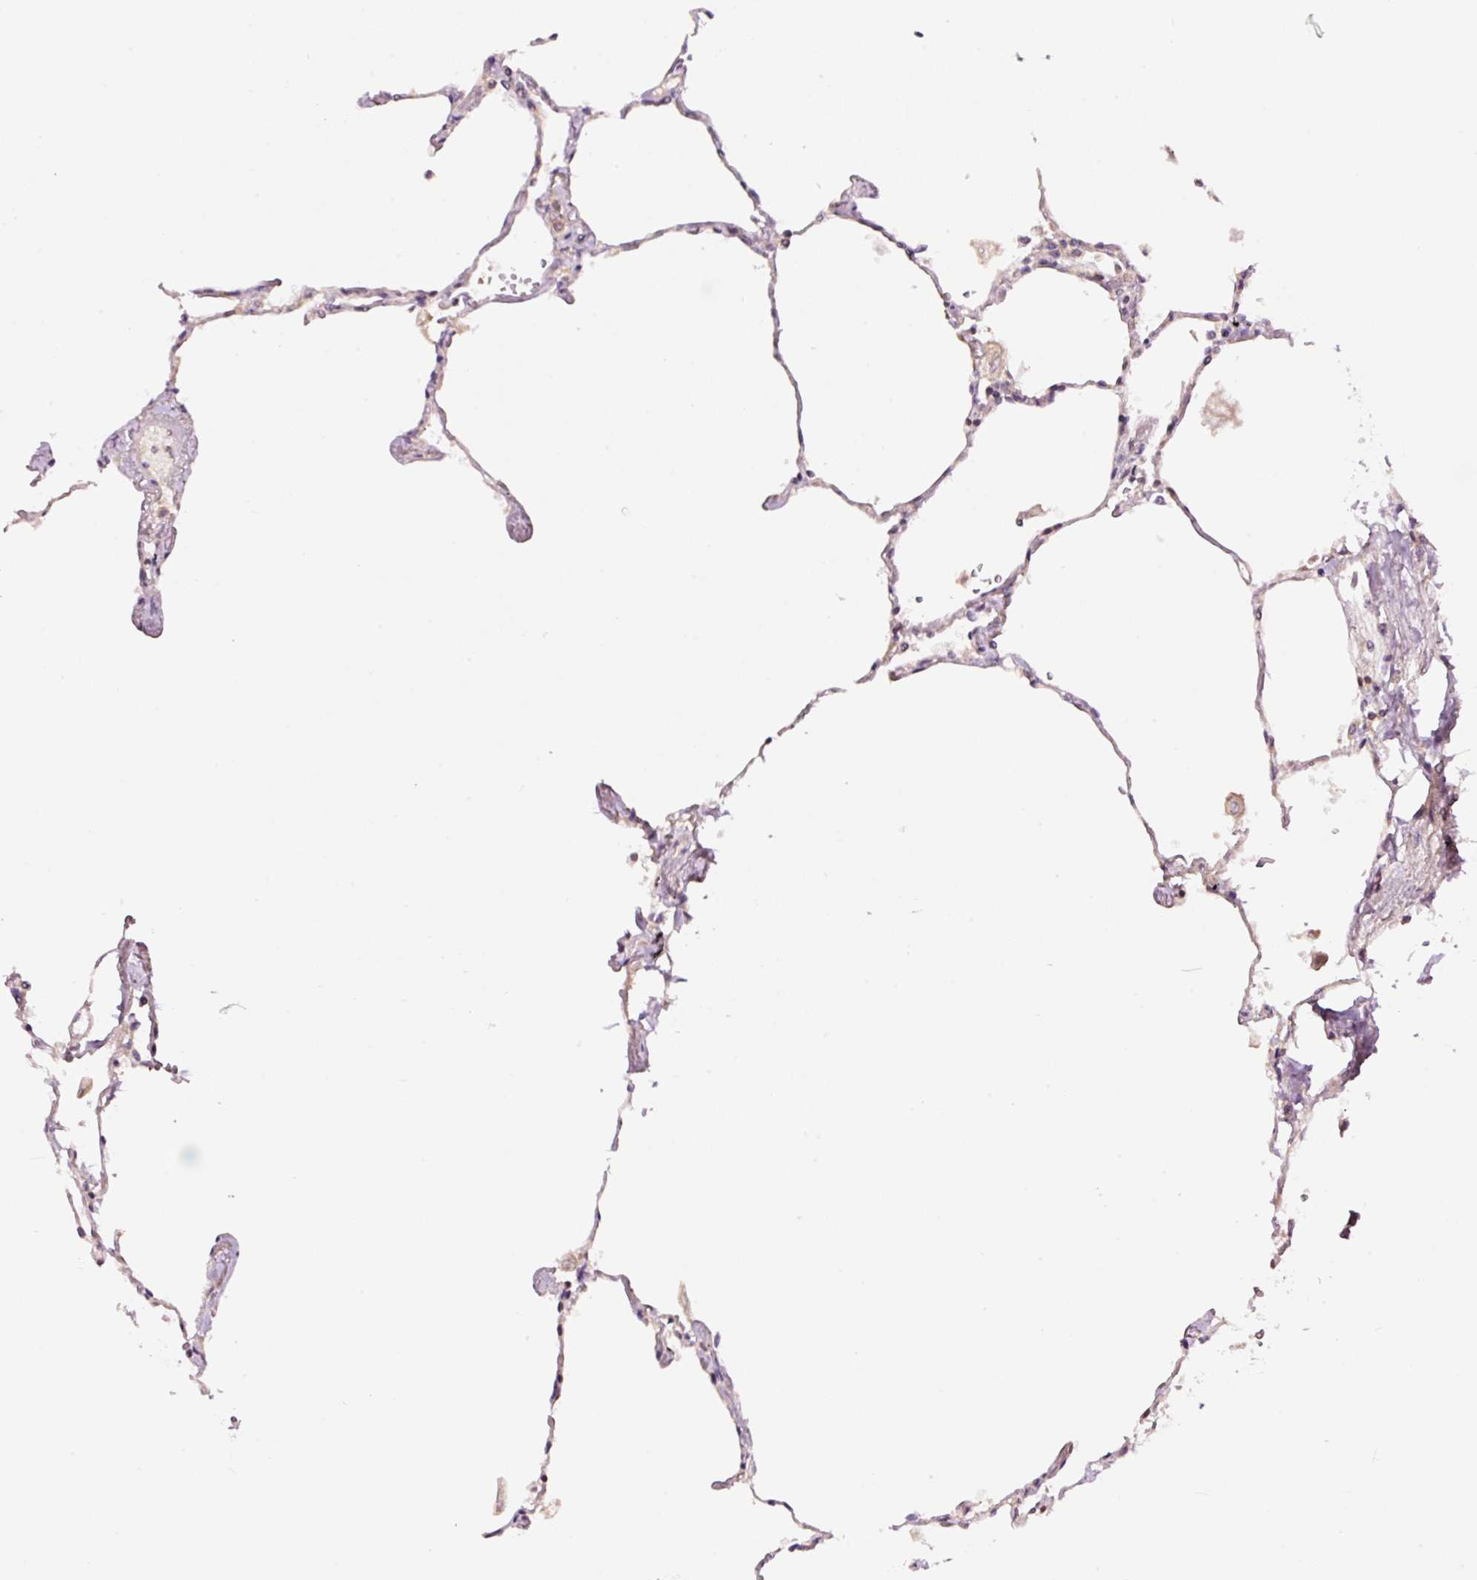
{"staining": {"intensity": "moderate", "quantity": "25%-75%", "location": "nuclear"}, "tissue": "lung", "cell_type": "Alveolar cells", "image_type": "normal", "snomed": [{"axis": "morphology", "description": "Normal tissue, NOS"}, {"axis": "topography", "description": "Lung"}], "caption": "Lung stained for a protein (brown) demonstrates moderate nuclear positive positivity in approximately 25%-75% of alveolar cells.", "gene": "DPPA4", "patient": {"sex": "female", "age": 67}}